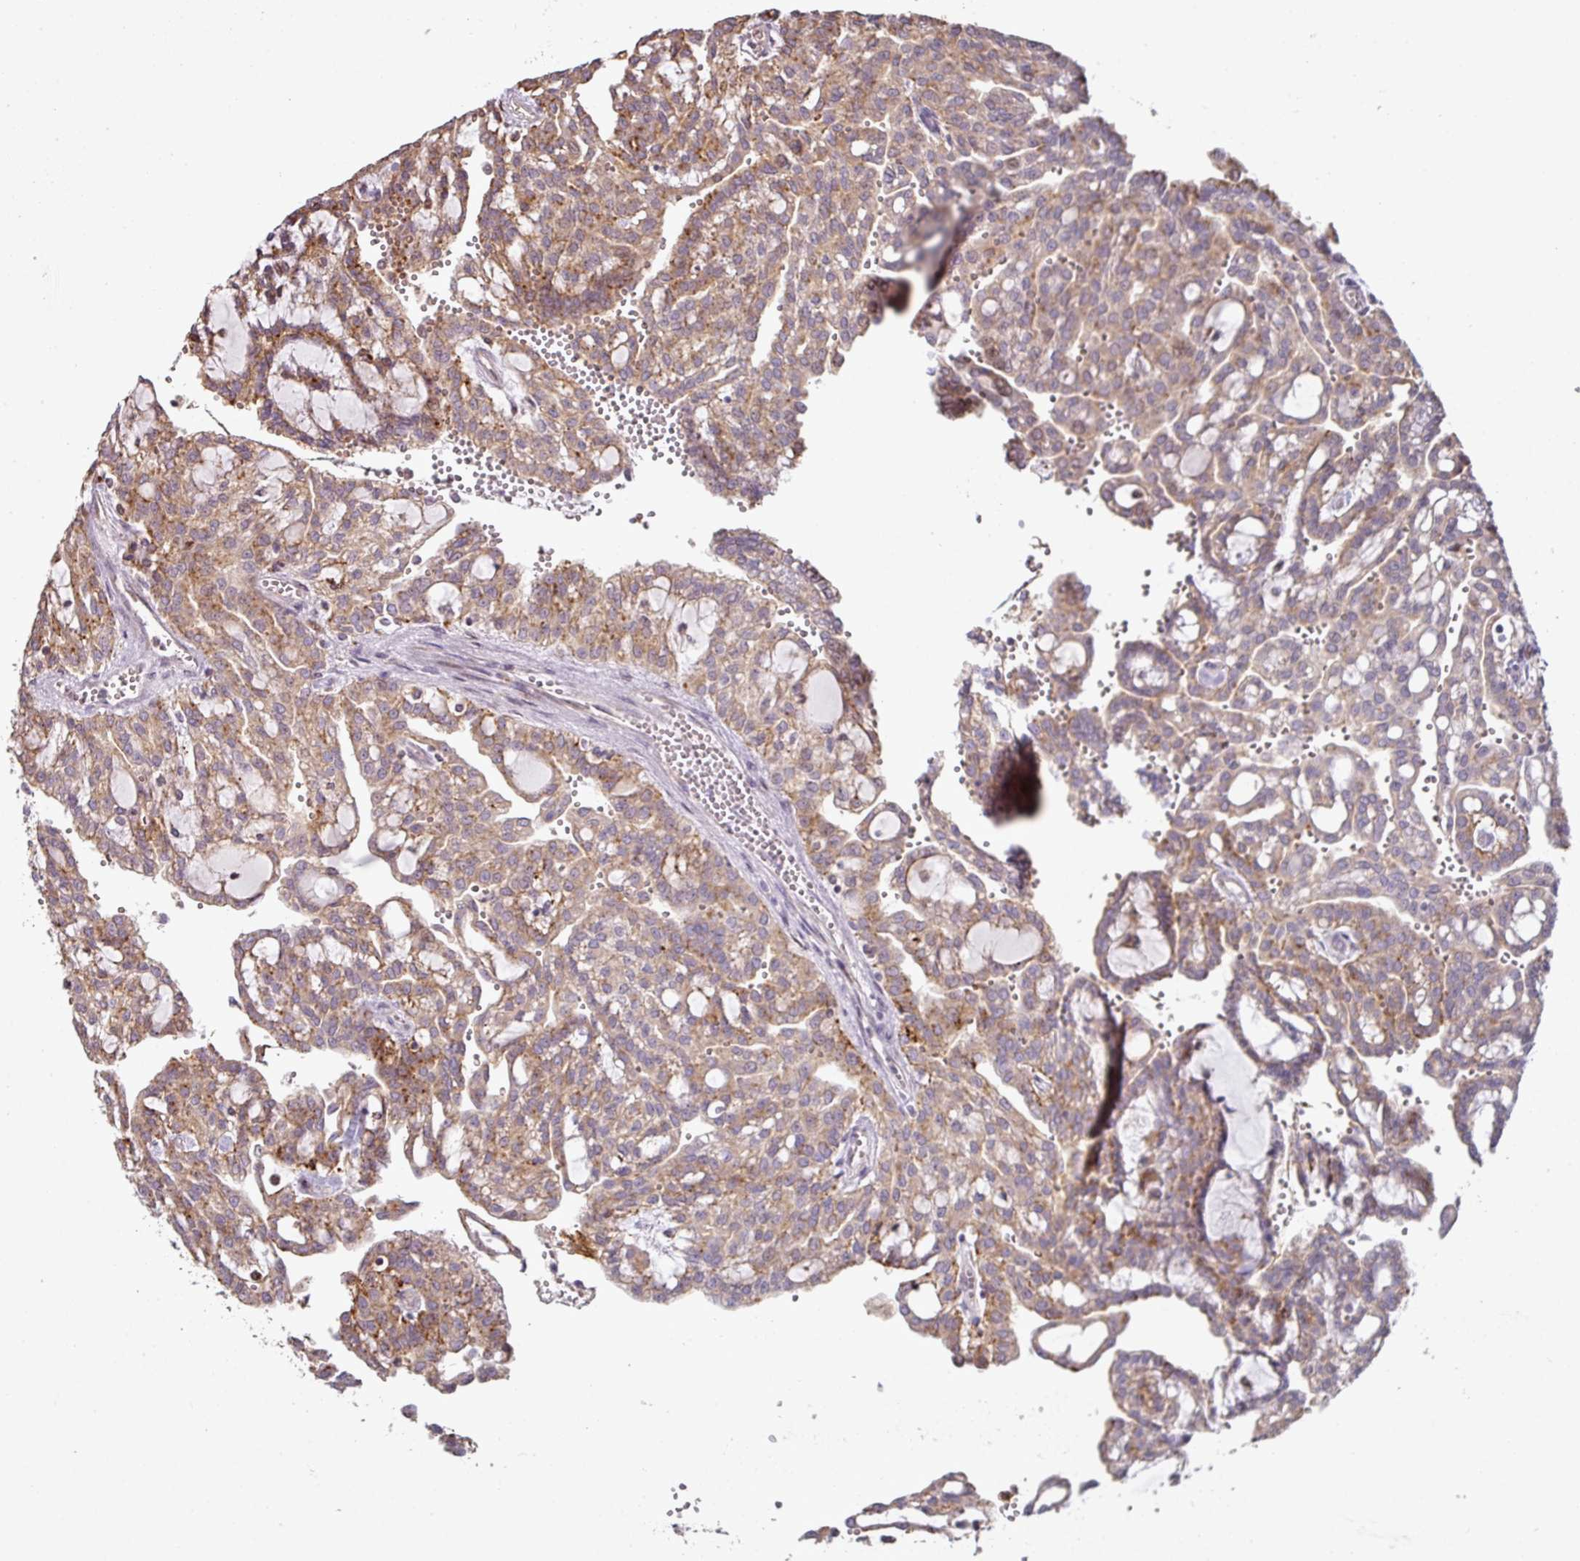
{"staining": {"intensity": "moderate", "quantity": ">75%", "location": "cytoplasmic/membranous"}, "tissue": "renal cancer", "cell_type": "Tumor cells", "image_type": "cancer", "snomed": [{"axis": "morphology", "description": "Adenocarcinoma, NOS"}, {"axis": "topography", "description": "Kidney"}], "caption": "This is an image of immunohistochemistry (IHC) staining of renal adenocarcinoma, which shows moderate positivity in the cytoplasmic/membranous of tumor cells.", "gene": "CXCR5", "patient": {"sex": "male", "age": 63}}